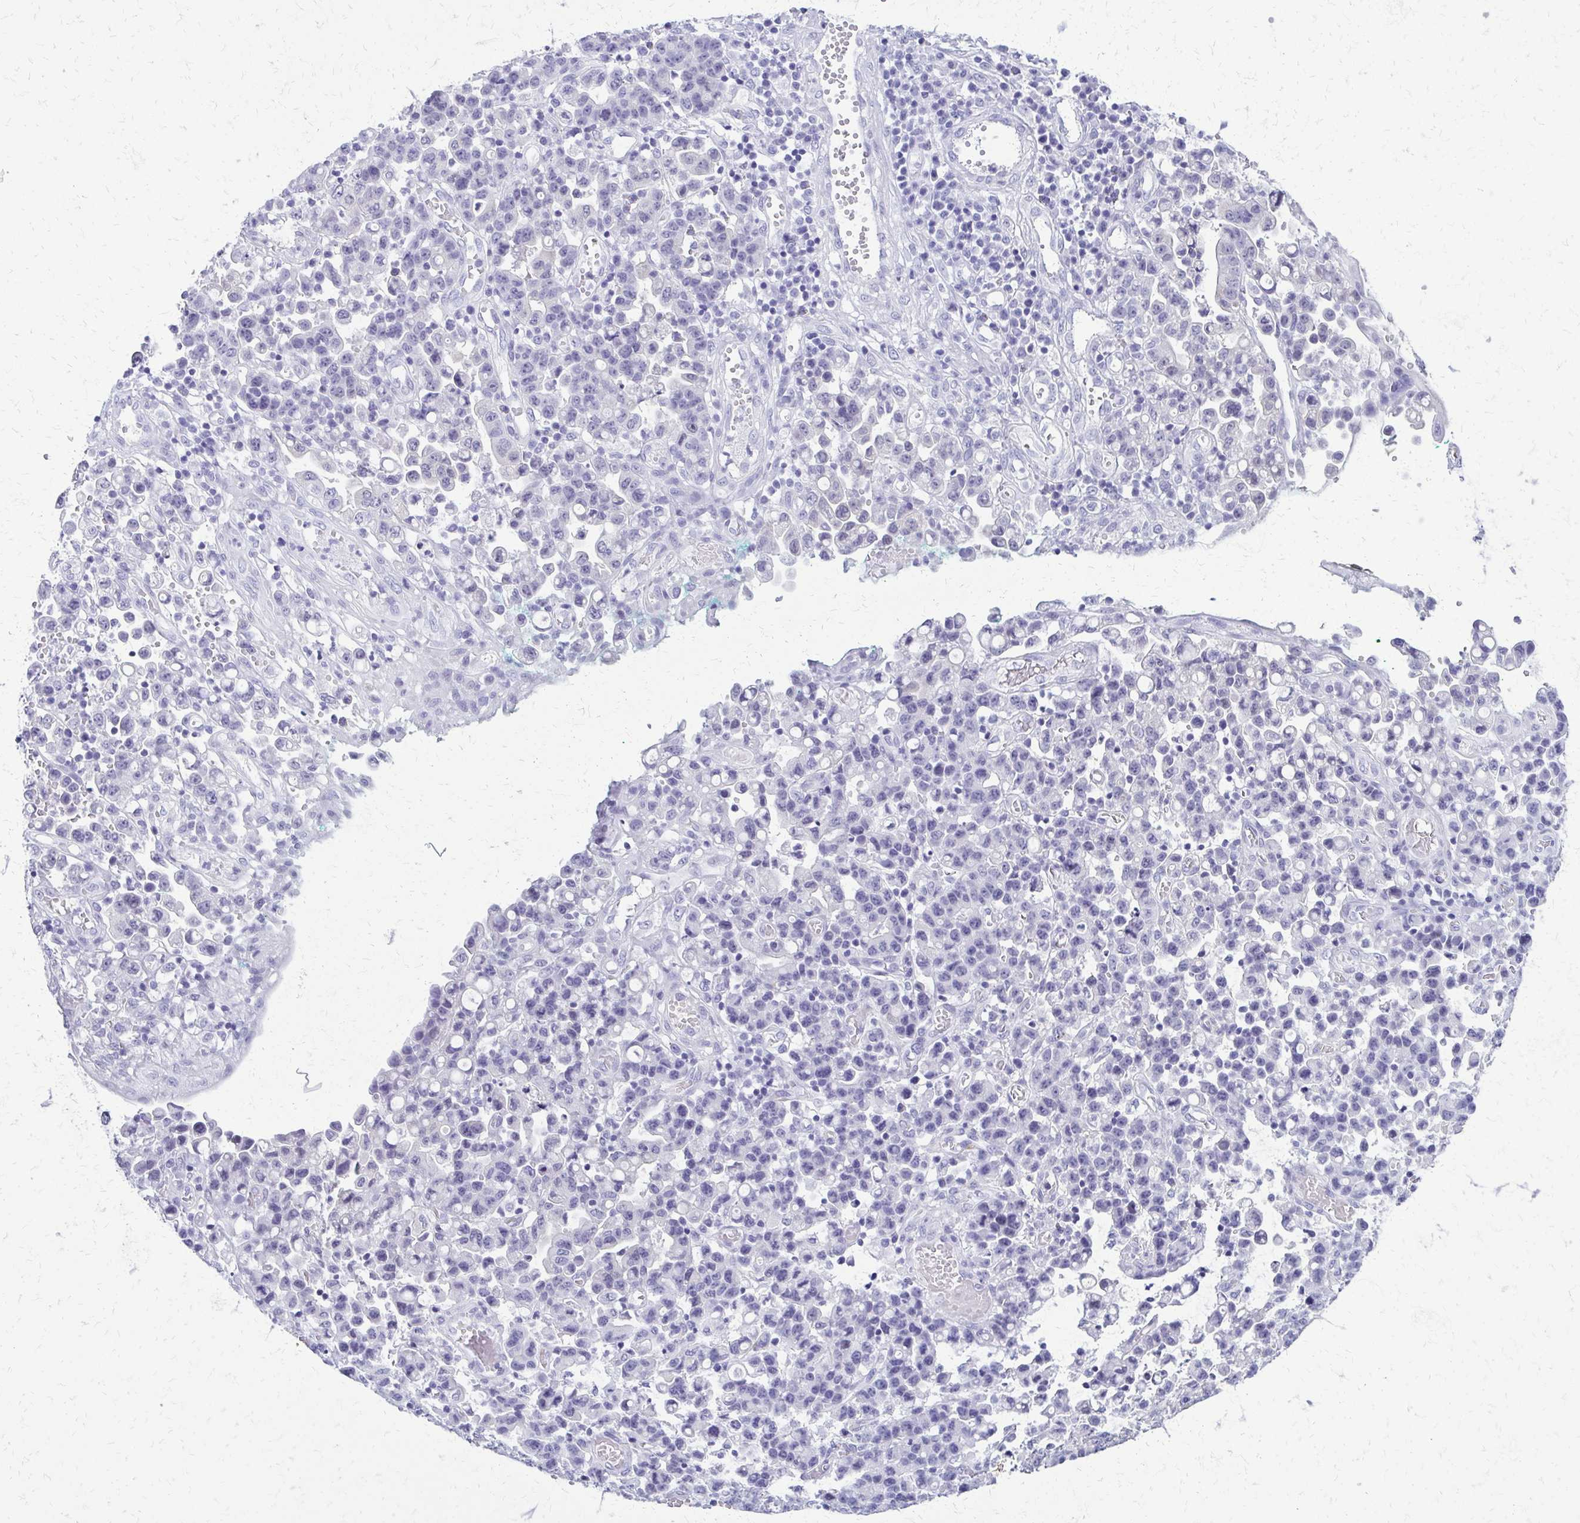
{"staining": {"intensity": "negative", "quantity": "none", "location": "none"}, "tissue": "stomach cancer", "cell_type": "Tumor cells", "image_type": "cancer", "snomed": [{"axis": "morphology", "description": "Adenocarcinoma, NOS"}, {"axis": "topography", "description": "Stomach, upper"}], "caption": "Micrograph shows no protein positivity in tumor cells of stomach cancer tissue. (DAB (3,3'-diaminobenzidine) IHC visualized using brightfield microscopy, high magnification).", "gene": "FAM162B", "patient": {"sex": "male", "age": 69}}